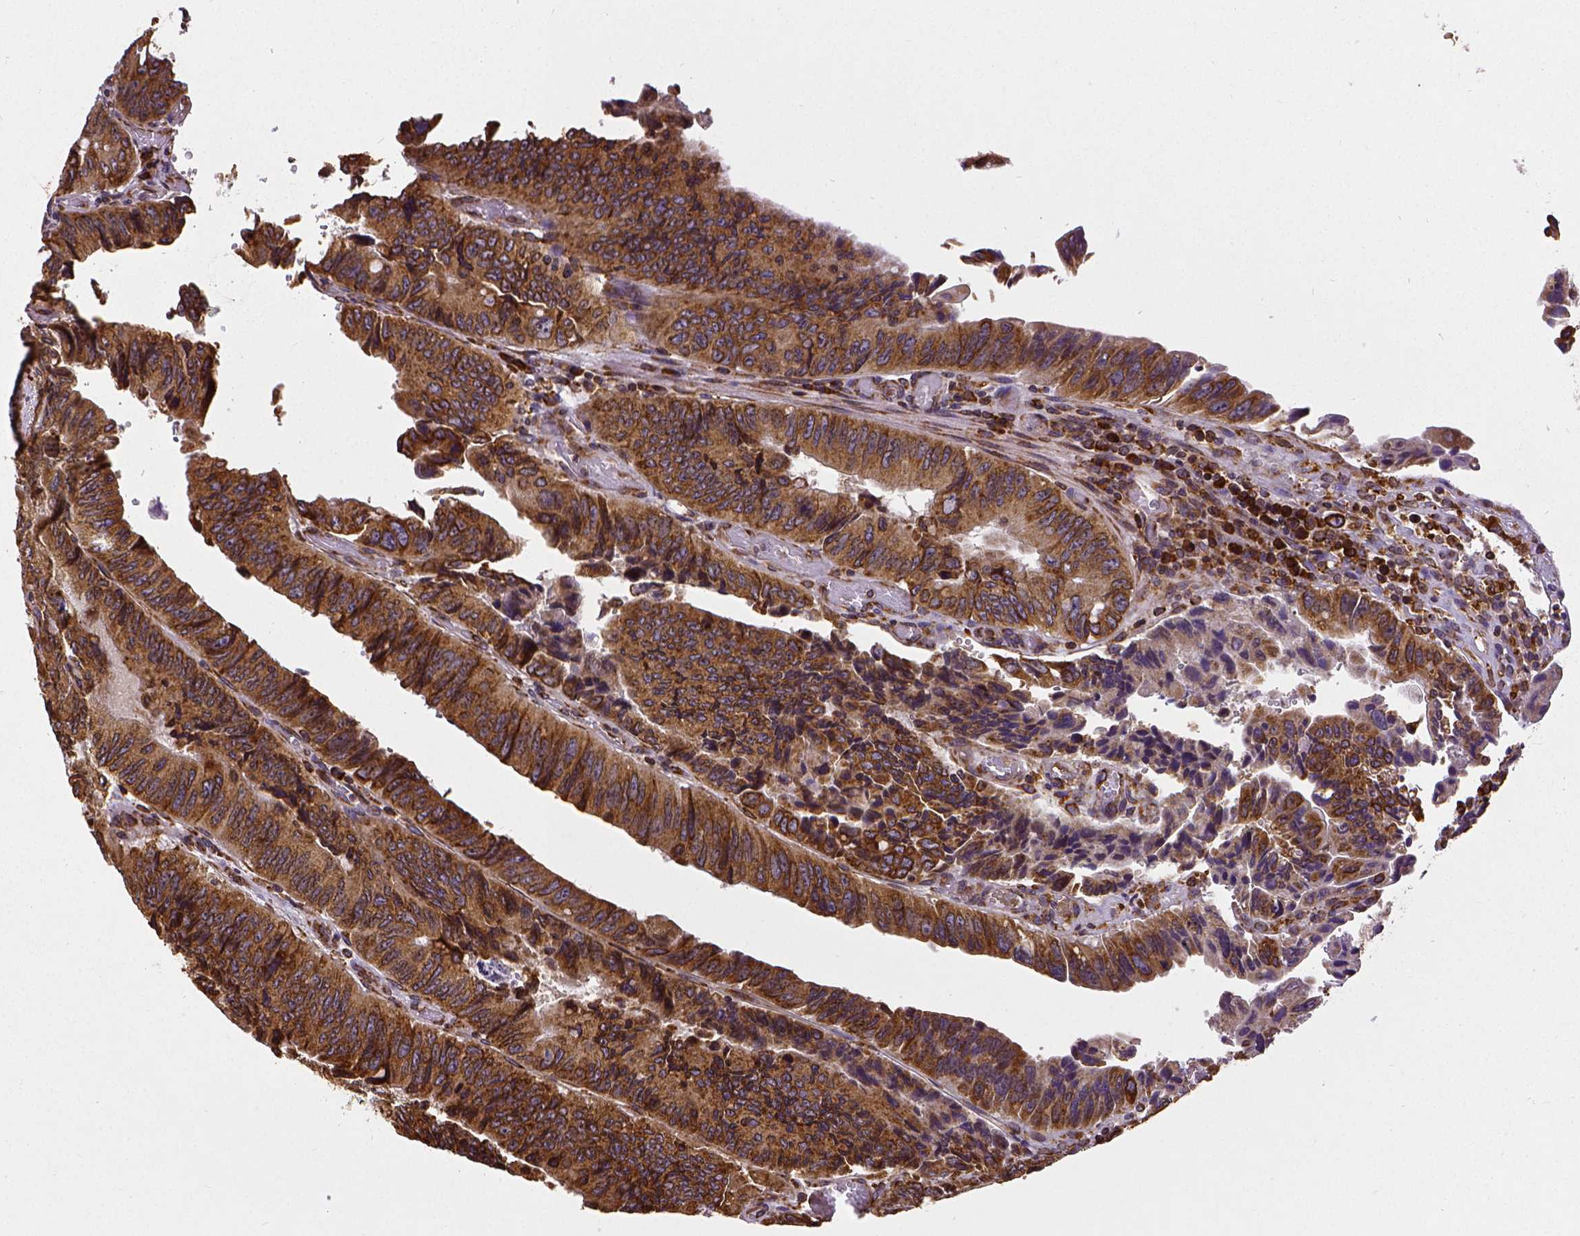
{"staining": {"intensity": "strong", "quantity": ">75%", "location": "cytoplasmic/membranous"}, "tissue": "colorectal cancer", "cell_type": "Tumor cells", "image_type": "cancer", "snomed": [{"axis": "morphology", "description": "Adenocarcinoma, NOS"}, {"axis": "topography", "description": "Colon"}], "caption": "High-power microscopy captured an IHC histopathology image of colorectal adenocarcinoma, revealing strong cytoplasmic/membranous staining in about >75% of tumor cells.", "gene": "MTDH", "patient": {"sex": "female", "age": 84}}